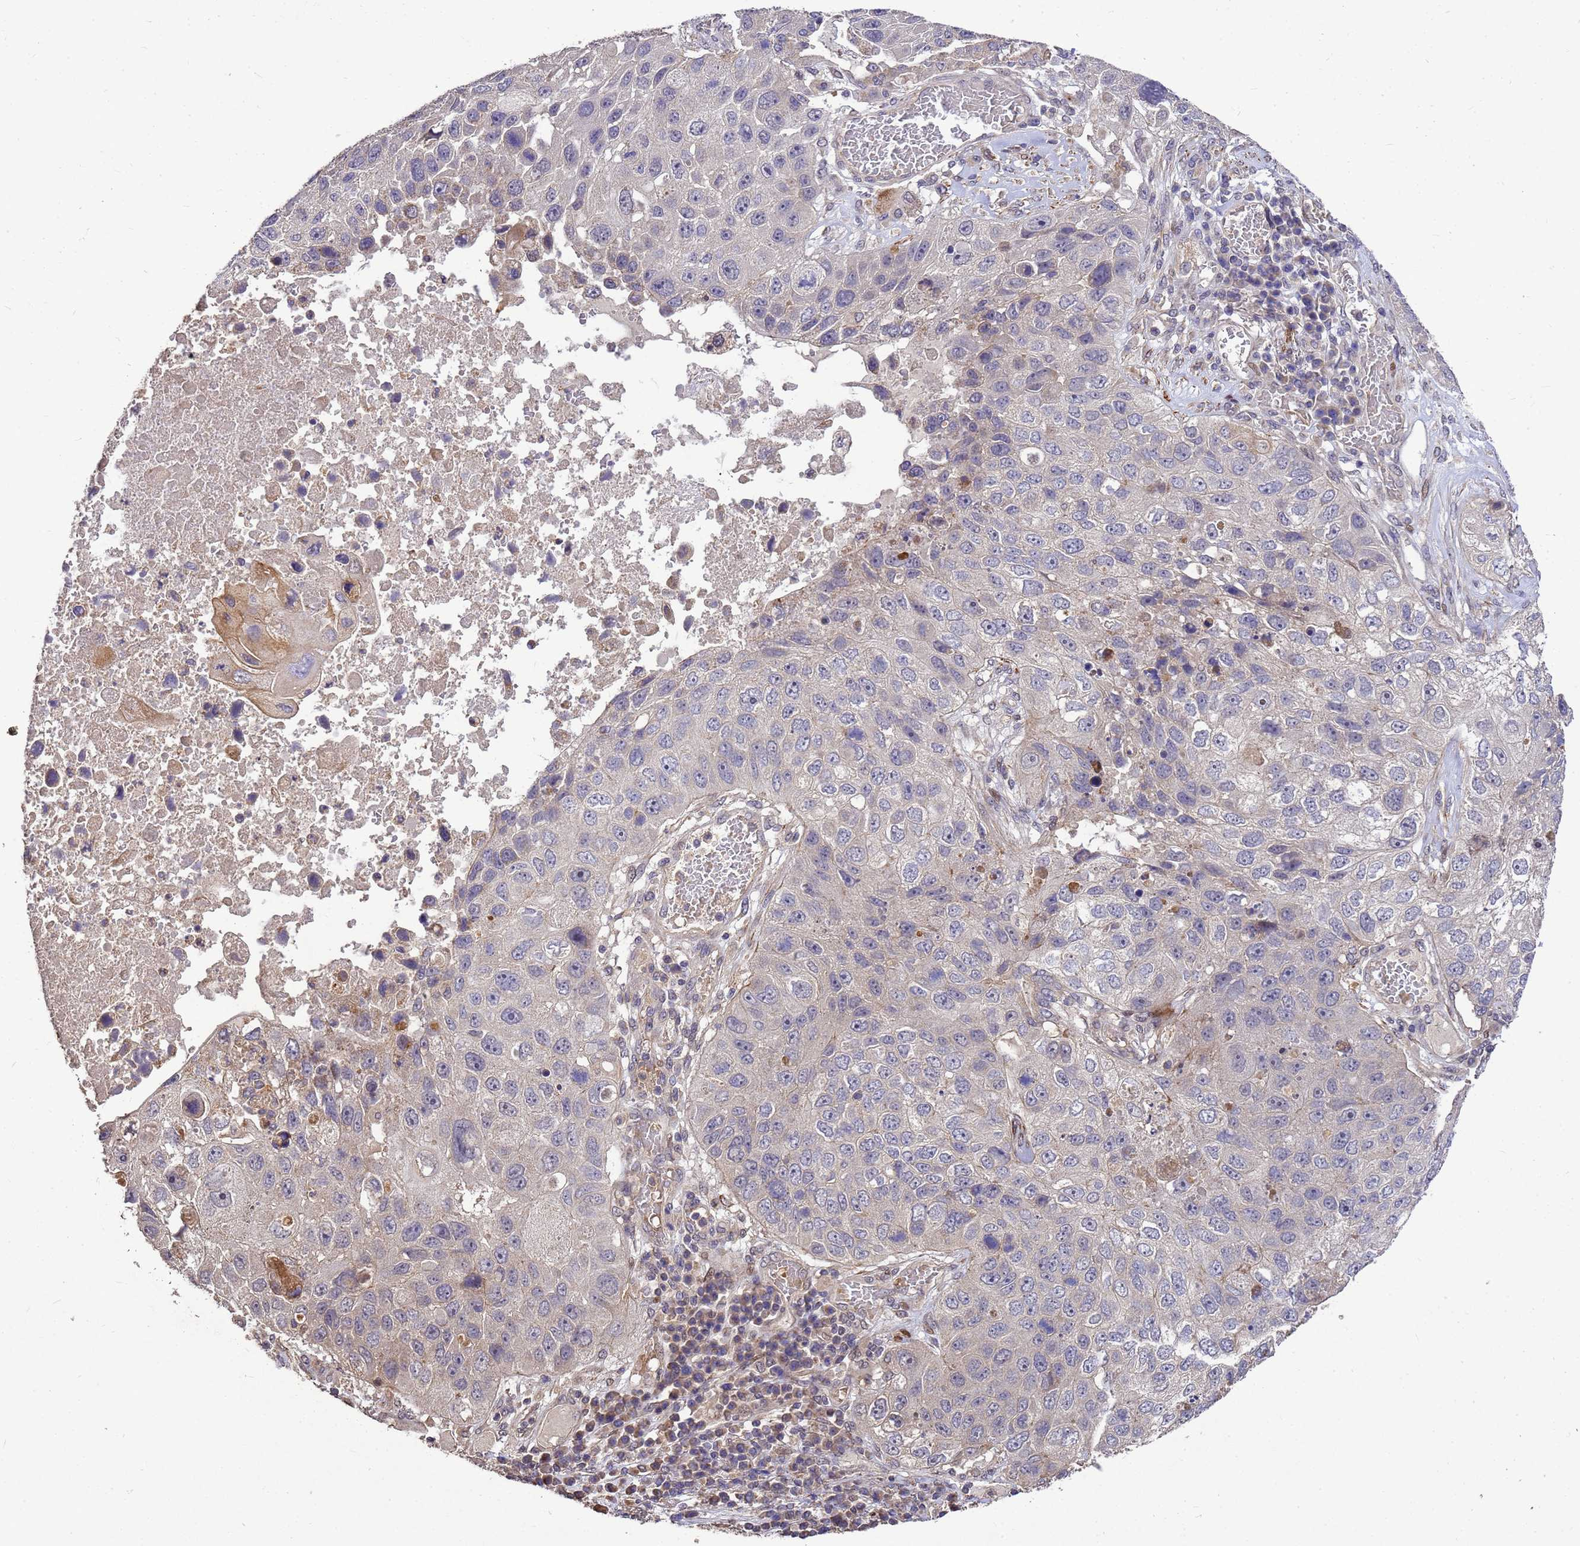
{"staining": {"intensity": "negative", "quantity": "none", "location": "none"}, "tissue": "lung cancer", "cell_type": "Tumor cells", "image_type": "cancer", "snomed": [{"axis": "morphology", "description": "Squamous cell carcinoma, NOS"}, {"axis": "topography", "description": "Lung"}], "caption": "This is an IHC photomicrograph of lung squamous cell carcinoma. There is no positivity in tumor cells.", "gene": "RSPRY1", "patient": {"sex": "male", "age": 61}}